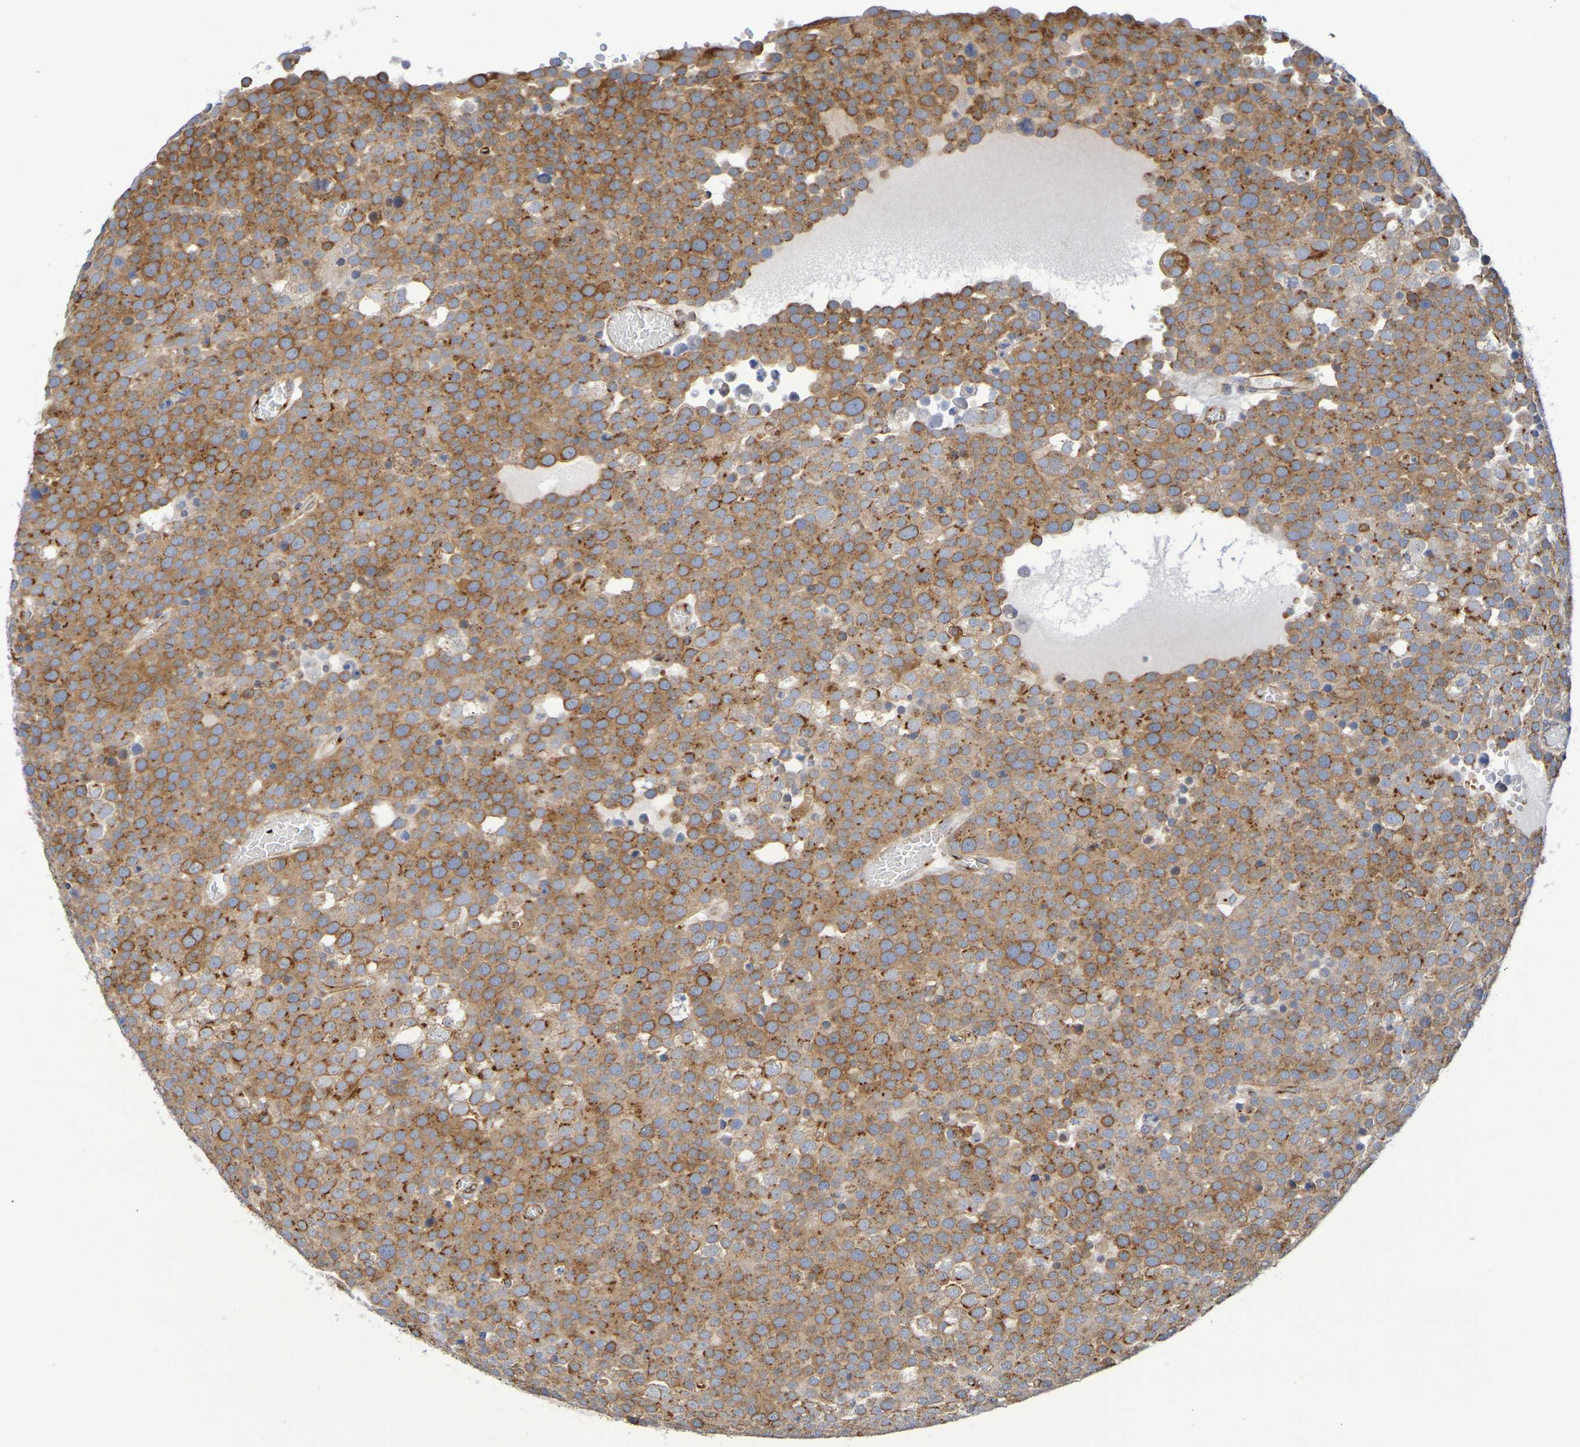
{"staining": {"intensity": "moderate", "quantity": "25%-75%", "location": "cytoplasmic/membranous"}, "tissue": "testis cancer", "cell_type": "Tumor cells", "image_type": "cancer", "snomed": [{"axis": "morphology", "description": "Seminoma, NOS"}, {"axis": "topography", "description": "Testis"}], "caption": "Moderate cytoplasmic/membranous positivity is appreciated in about 25%-75% of tumor cells in seminoma (testis).", "gene": "DCP2", "patient": {"sex": "male", "age": 71}}